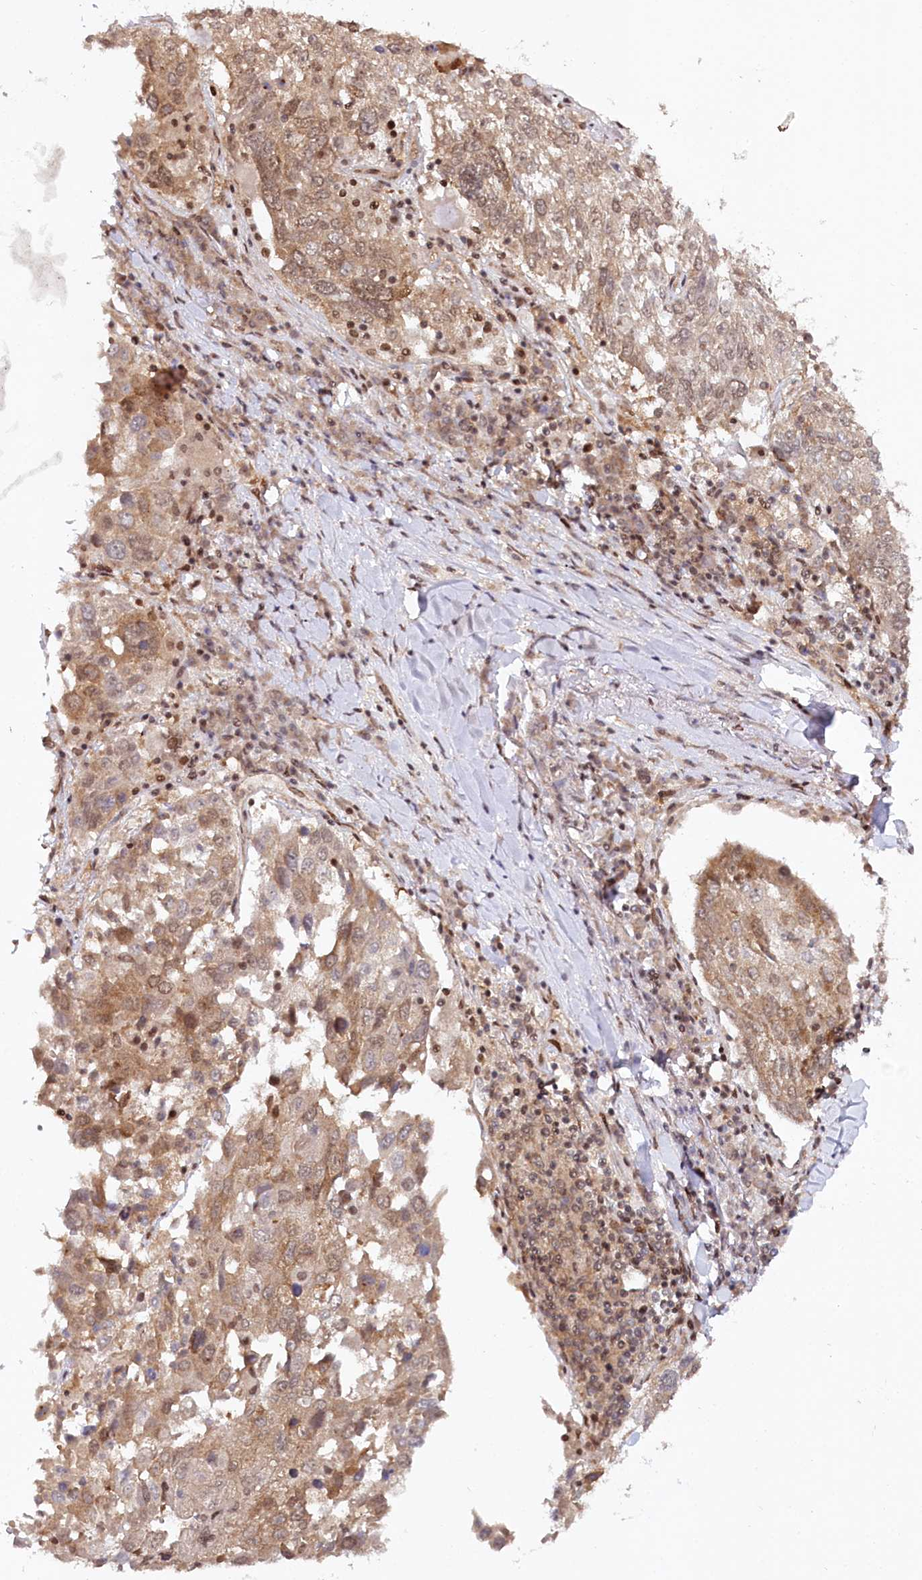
{"staining": {"intensity": "moderate", "quantity": ">75%", "location": "cytoplasmic/membranous,nuclear"}, "tissue": "lung cancer", "cell_type": "Tumor cells", "image_type": "cancer", "snomed": [{"axis": "morphology", "description": "Squamous cell carcinoma, NOS"}, {"axis": "topography", "description": "Lung"}], "caption": "Human lung squamous cell carcinoma stained with a protein marker demonstrates moderate staining in tumor cells.", "gene": "CCDC65", "patient": {"sex": "male", "age": 65}}